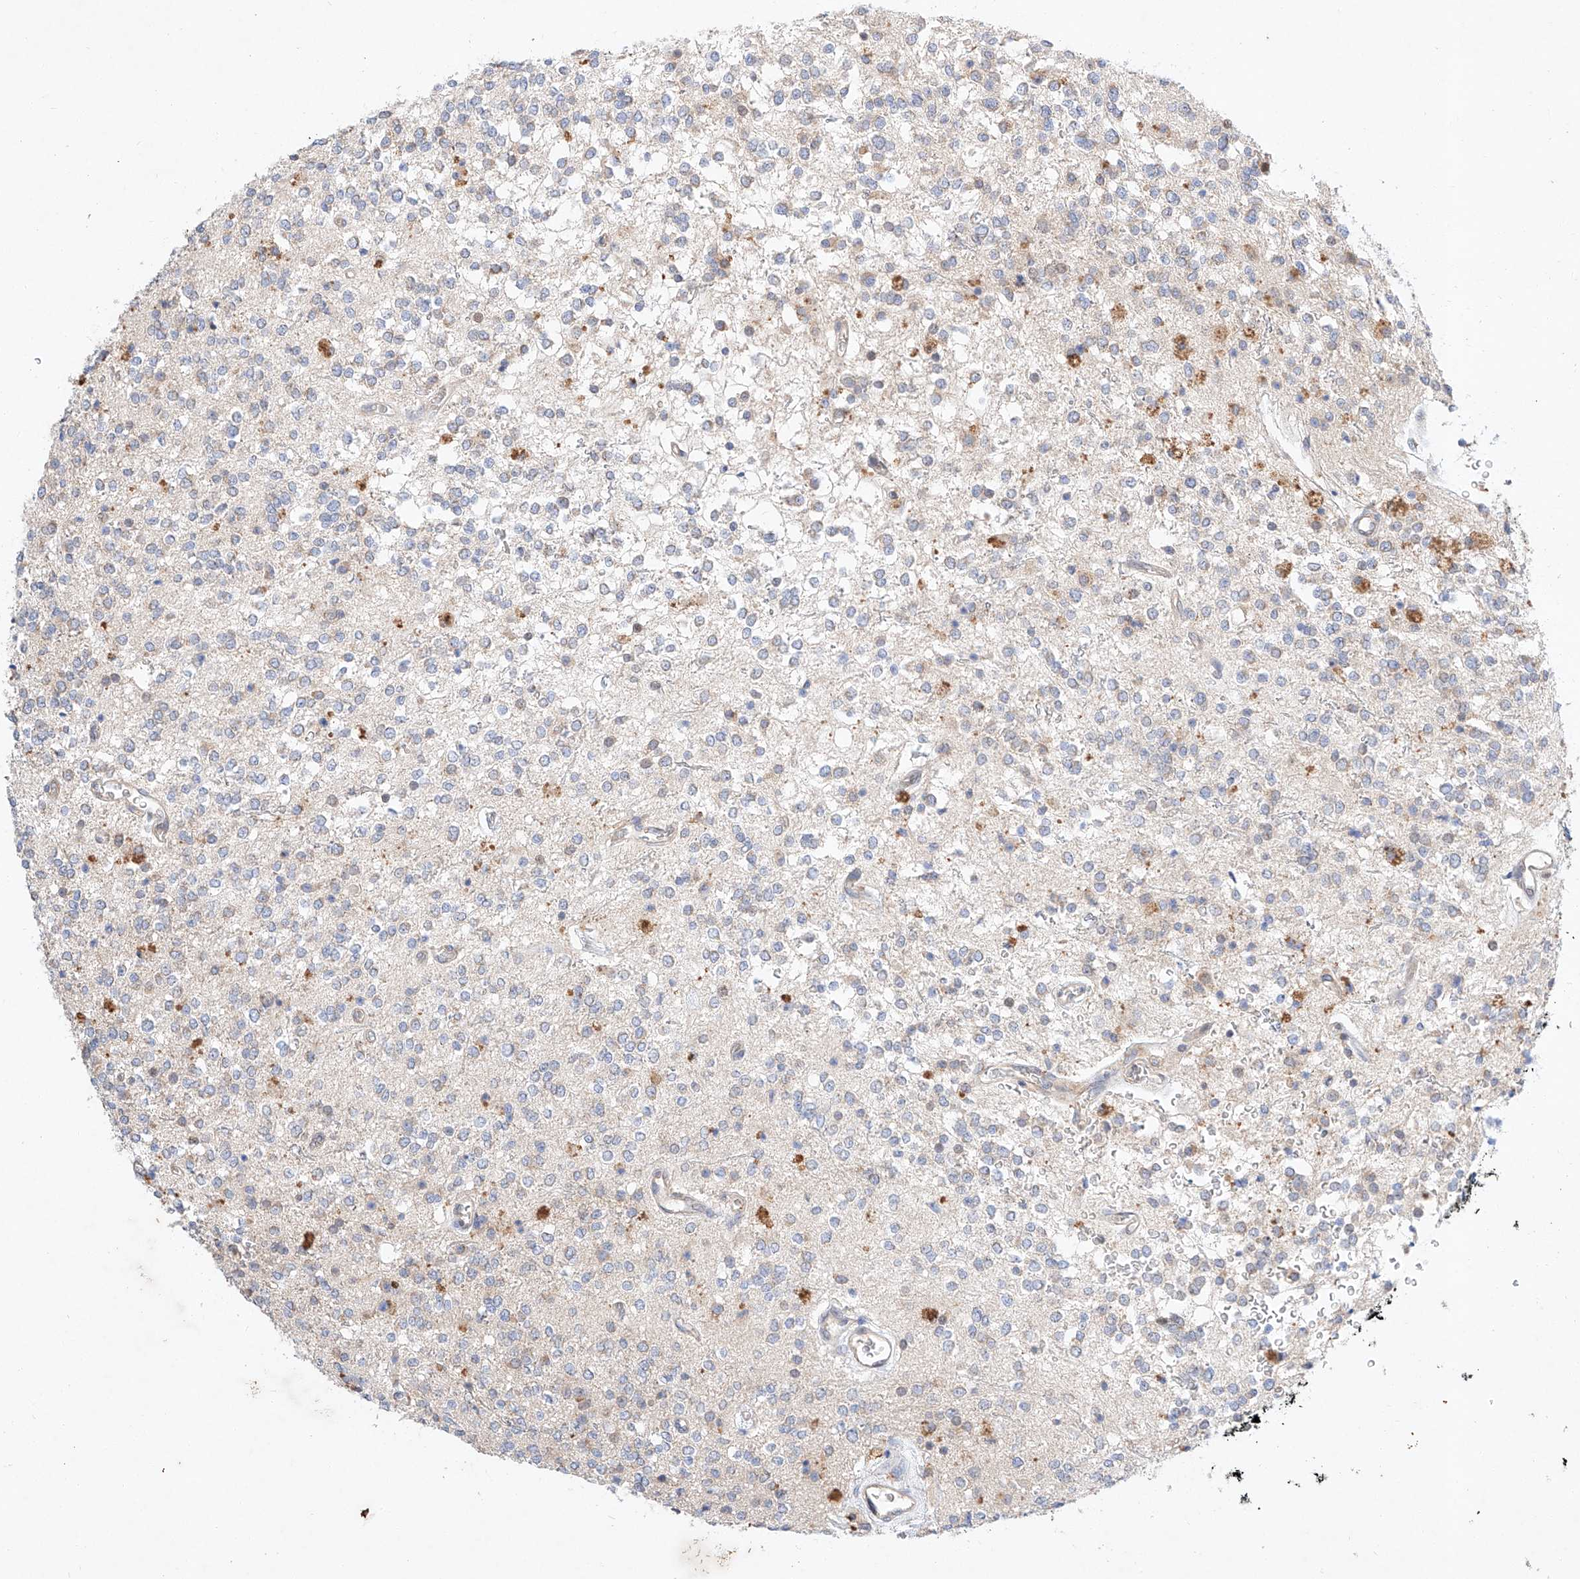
{"staining": {"intensity": "negative", "quantity": "none", "location": "none"}, "tissue": "glioma", "cell_type": "Tumor cells", "image_type": "cancer", "snomed": [{"axis": "morphology", "description": "Glioma, malignant, High grade"}, {"axis": "topography", "description": "Brain"}], "caption": "Tumor cells are negative for brown protein staining in glioma.", "gene": "C6orf118", "patient": {"sex": "male", "age": 34}}